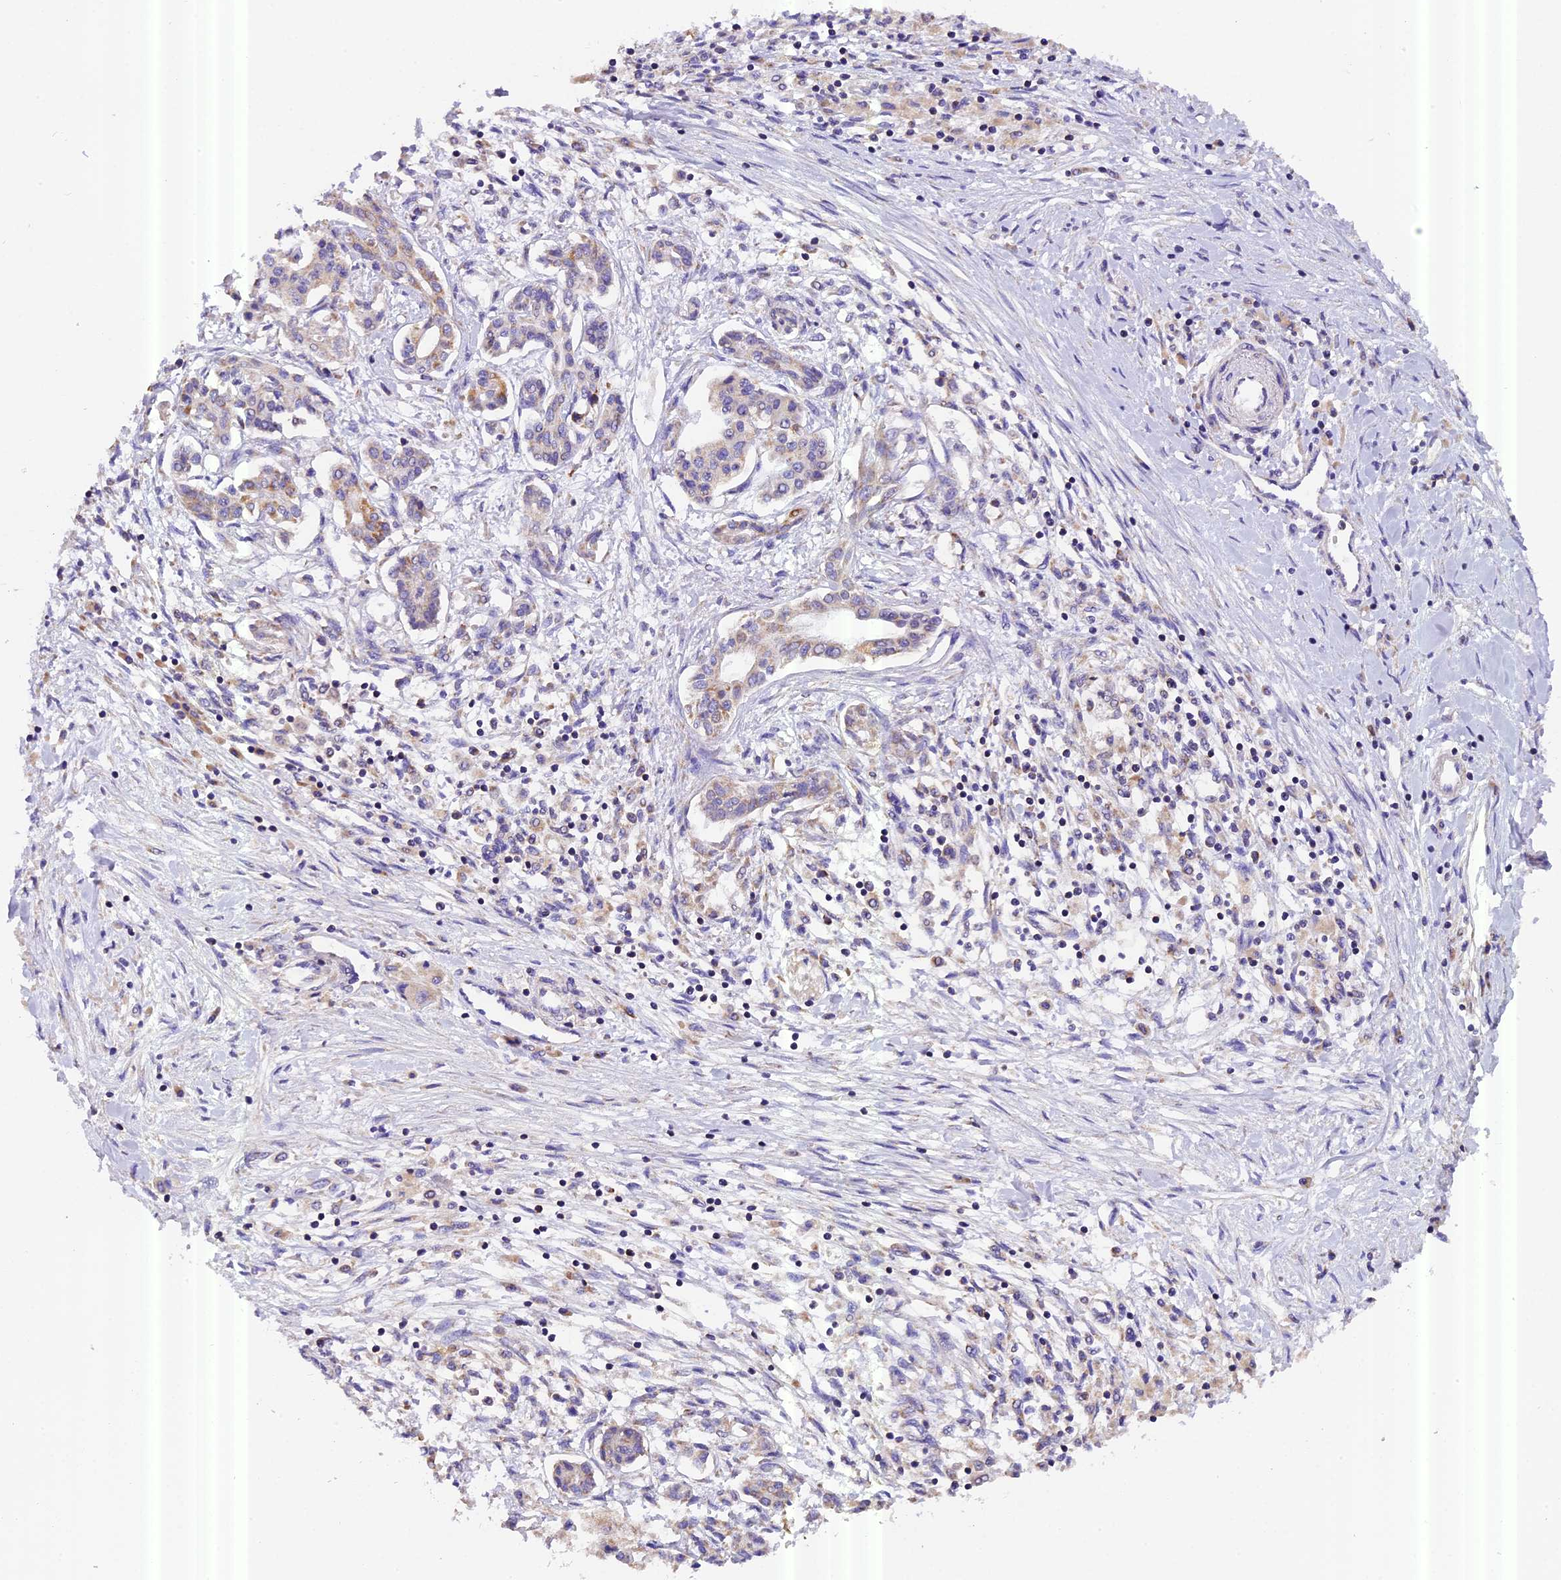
{"staining": {"intensity": "moderate", "quantity": "<25%", "location": "cytoplasmic/membranous"}, "tissue": "pancreatic cancer", "cell_type": "Tumor cells", "image_type": "cancer", "snomed": [{"axis": "morphology", "description": "Adenocarcinoma, NOS"}, {"axis": "topography", "description": "Pancreas"}], "caption": "Pancreatic adenocarcinoma stained with DAB (3,3'-diaminobenzidine) immunohistochemistry (IHC) shows low levels of moderate cytoplasmic/membranous staining in about <25% of tumor cells.", "gene": "MGME1", "patient": {"sex": "female", "age": 50}}